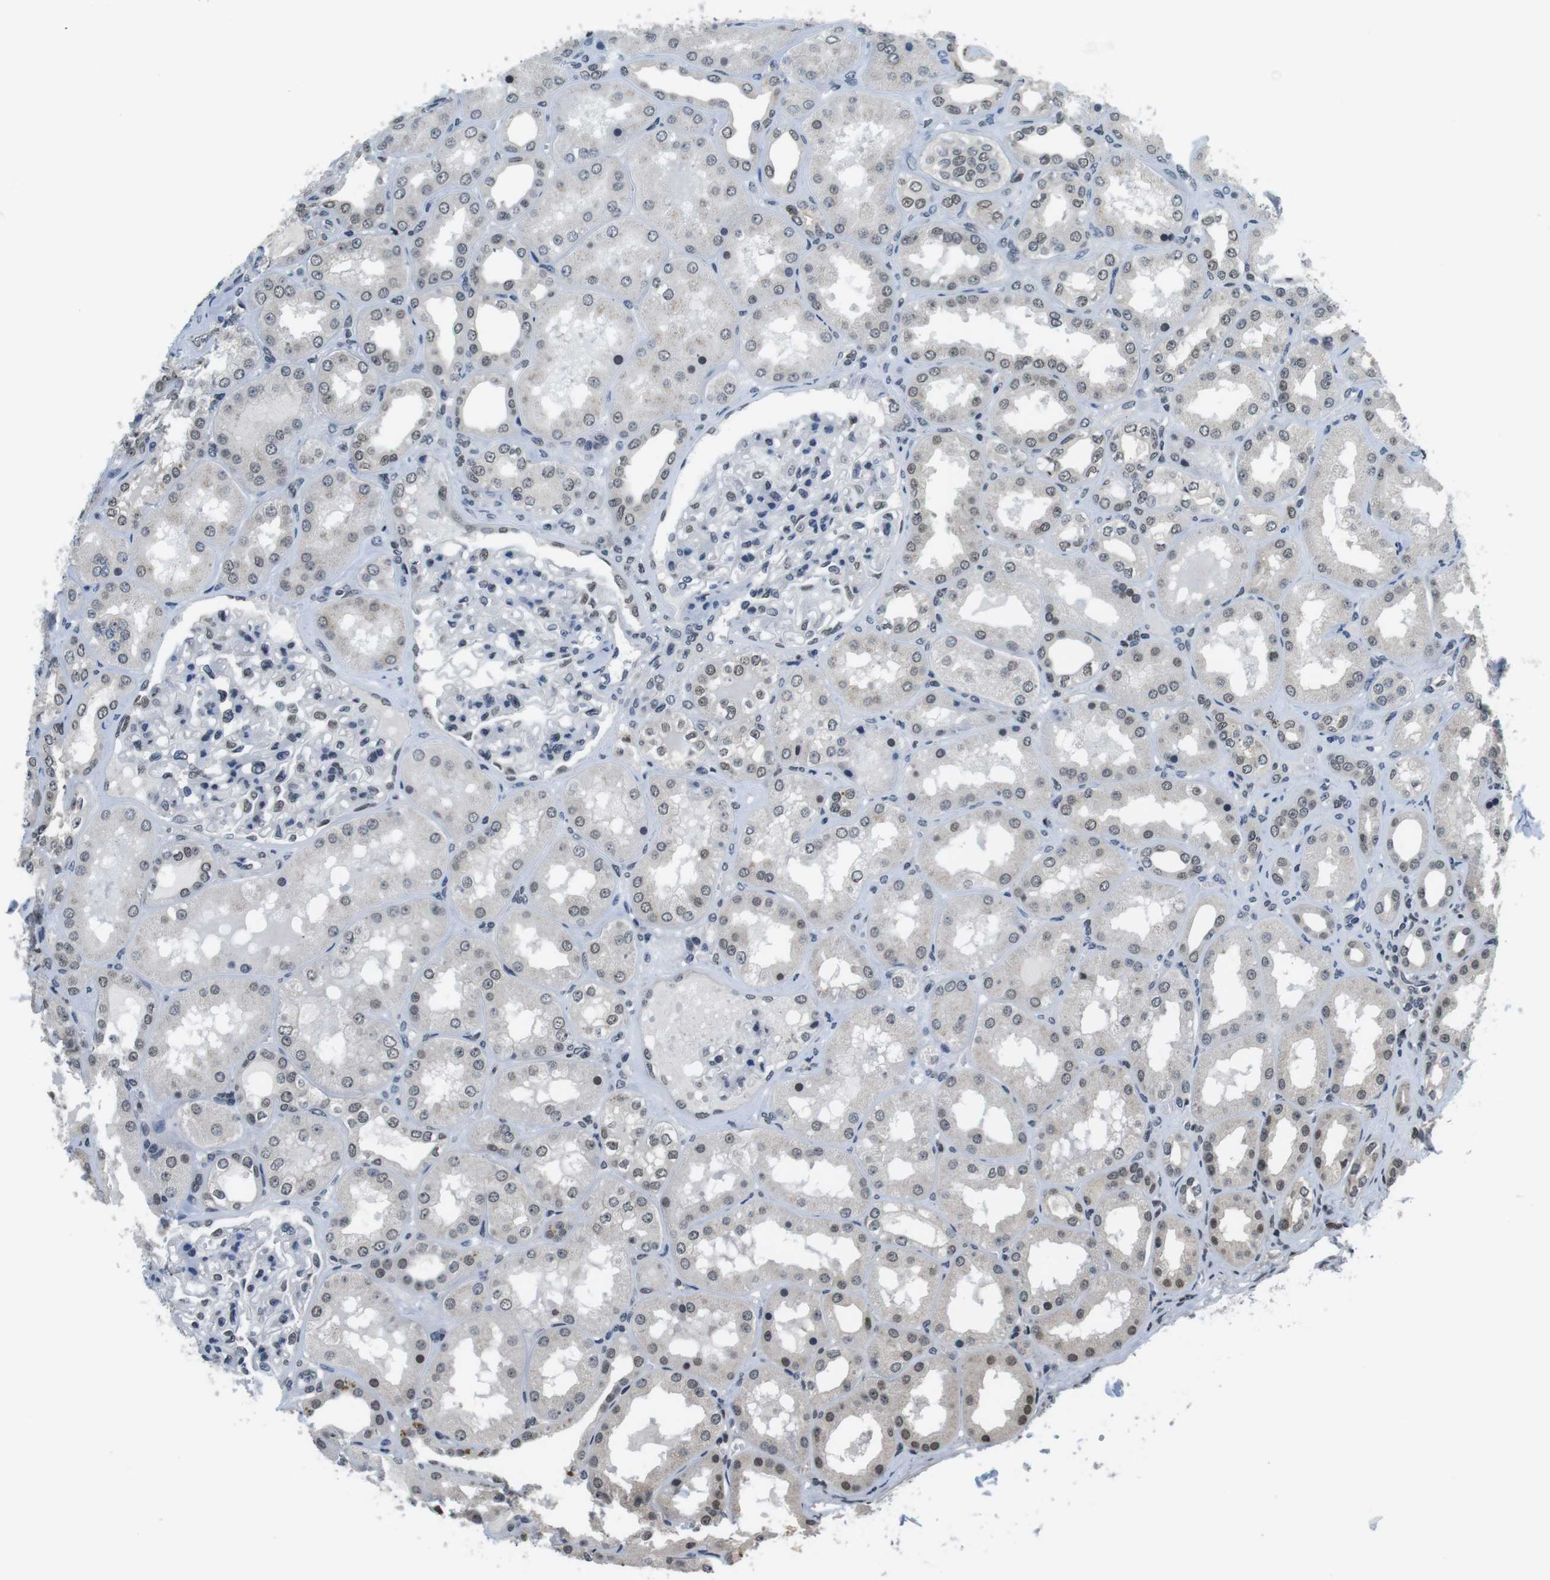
{"staining": {"intensity": "weak", "quantity": "<25%", "location": "nuclear"}, "tissue": "kidney", "cell_type": "Cells in glomeruli", "image_type": "normal", "snomed": [{"axis": "morphology", "description": "Normal tissue, NOS"}, {"axis": "topography", "description": "Kidney"}], "caption": "Immunohistochemistry micrograph of unremarkable human kidney stained for a protein (brown), which reveals no staining in cells in glomeruli.", "gene": "NEK4", "patient": {"sex": "female", "age": 56}}